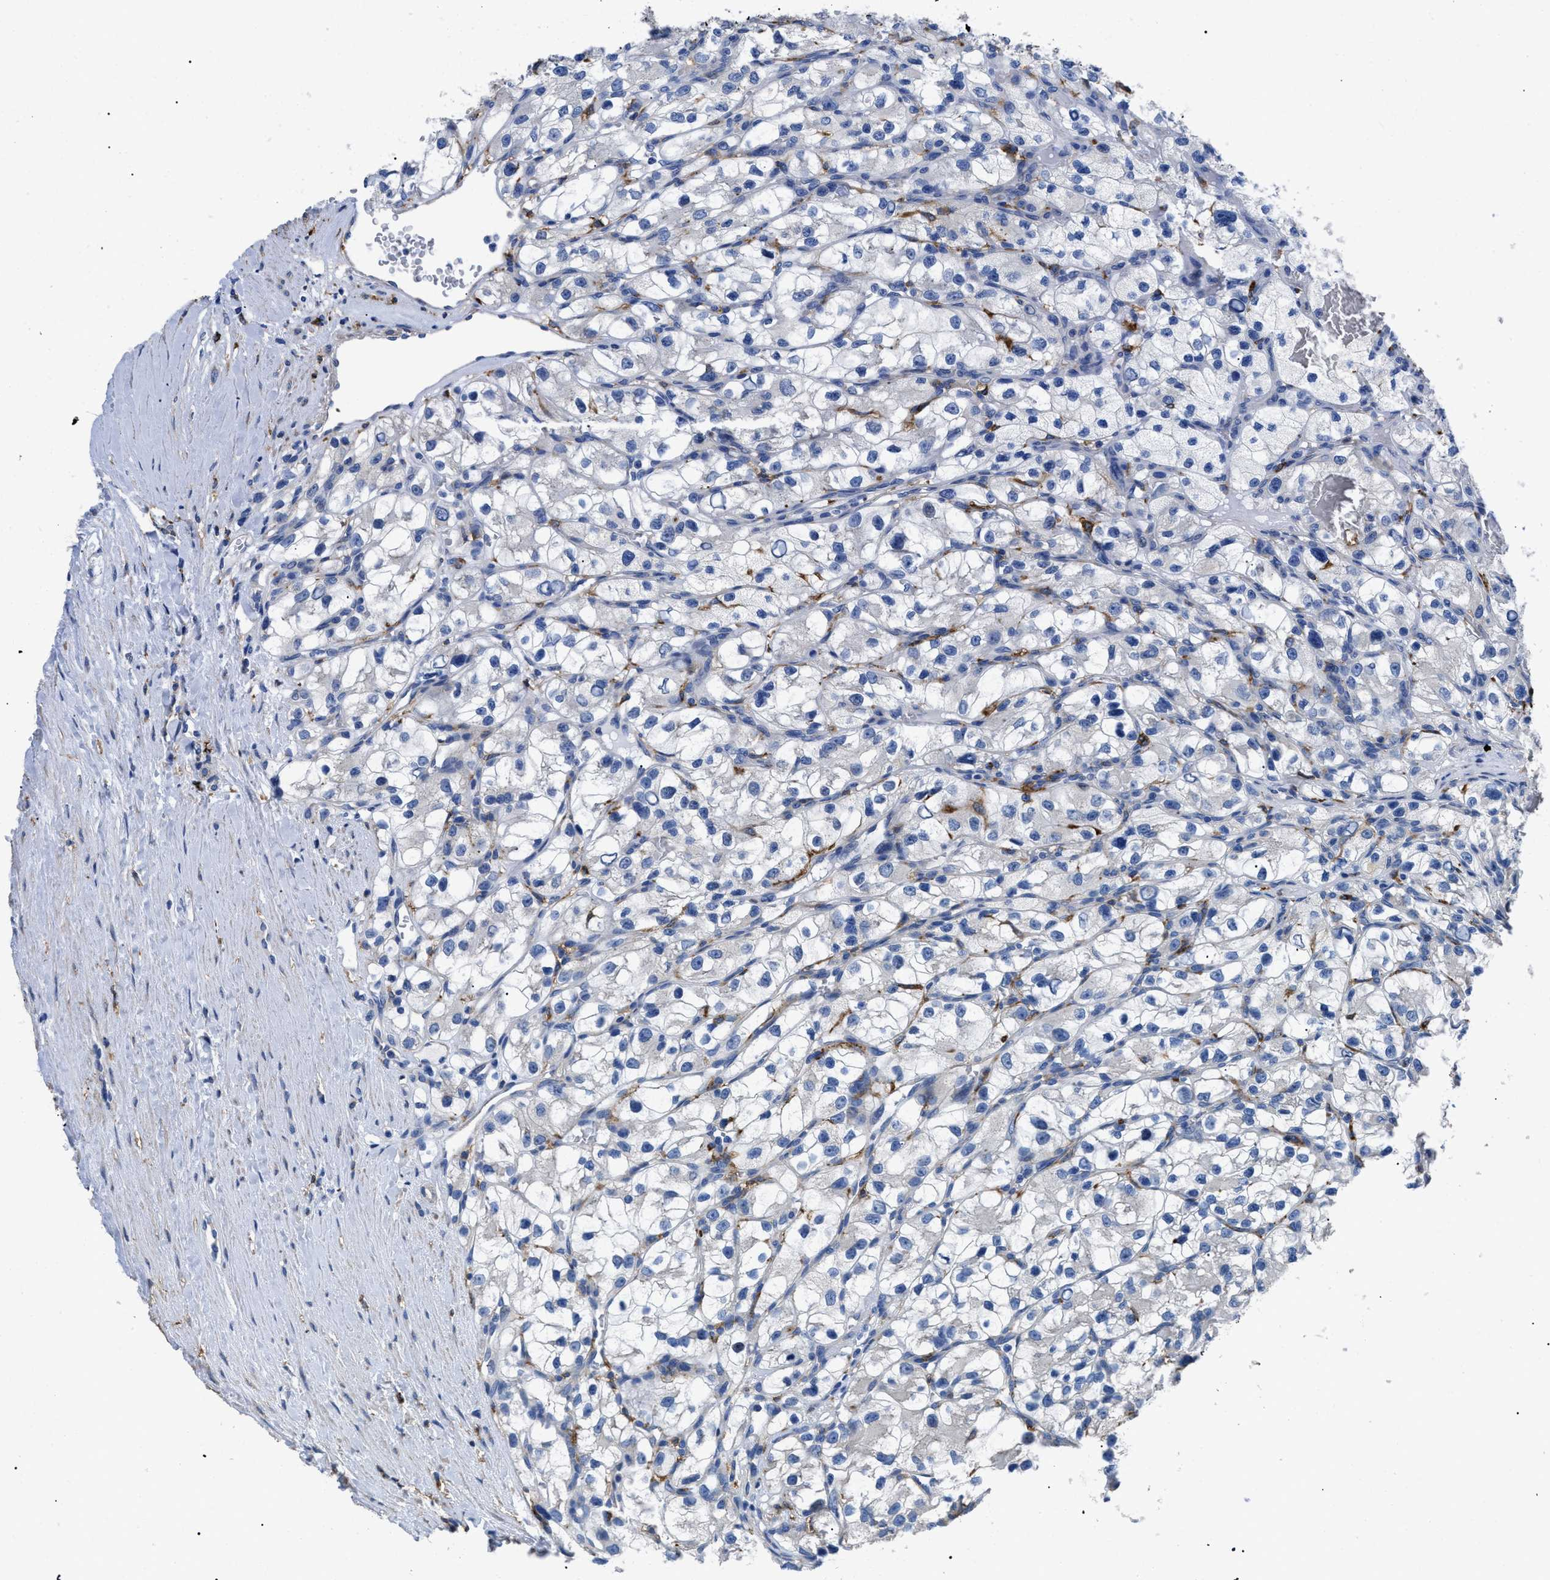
{"staining": {"intensity": "negative", "quantity": "none", "location": "none"}, "tissue": "renal cancer", "cell_type": "Tumor cells", "image_type": "cancer", "snomed": [{"axis": "morphology", "description": "Adenocarcinoma, NOS"}, {"axis": "topography", "description": "Kidney"}], "caption": "DAB (3,3'-diaminobenzidine) immunohistochemical staining of renal adenocarcinoma reveals no significant expression in tumor cells.", "gene": "HLA-DPA1", "patient": {"sex": "female", "age": 57}}